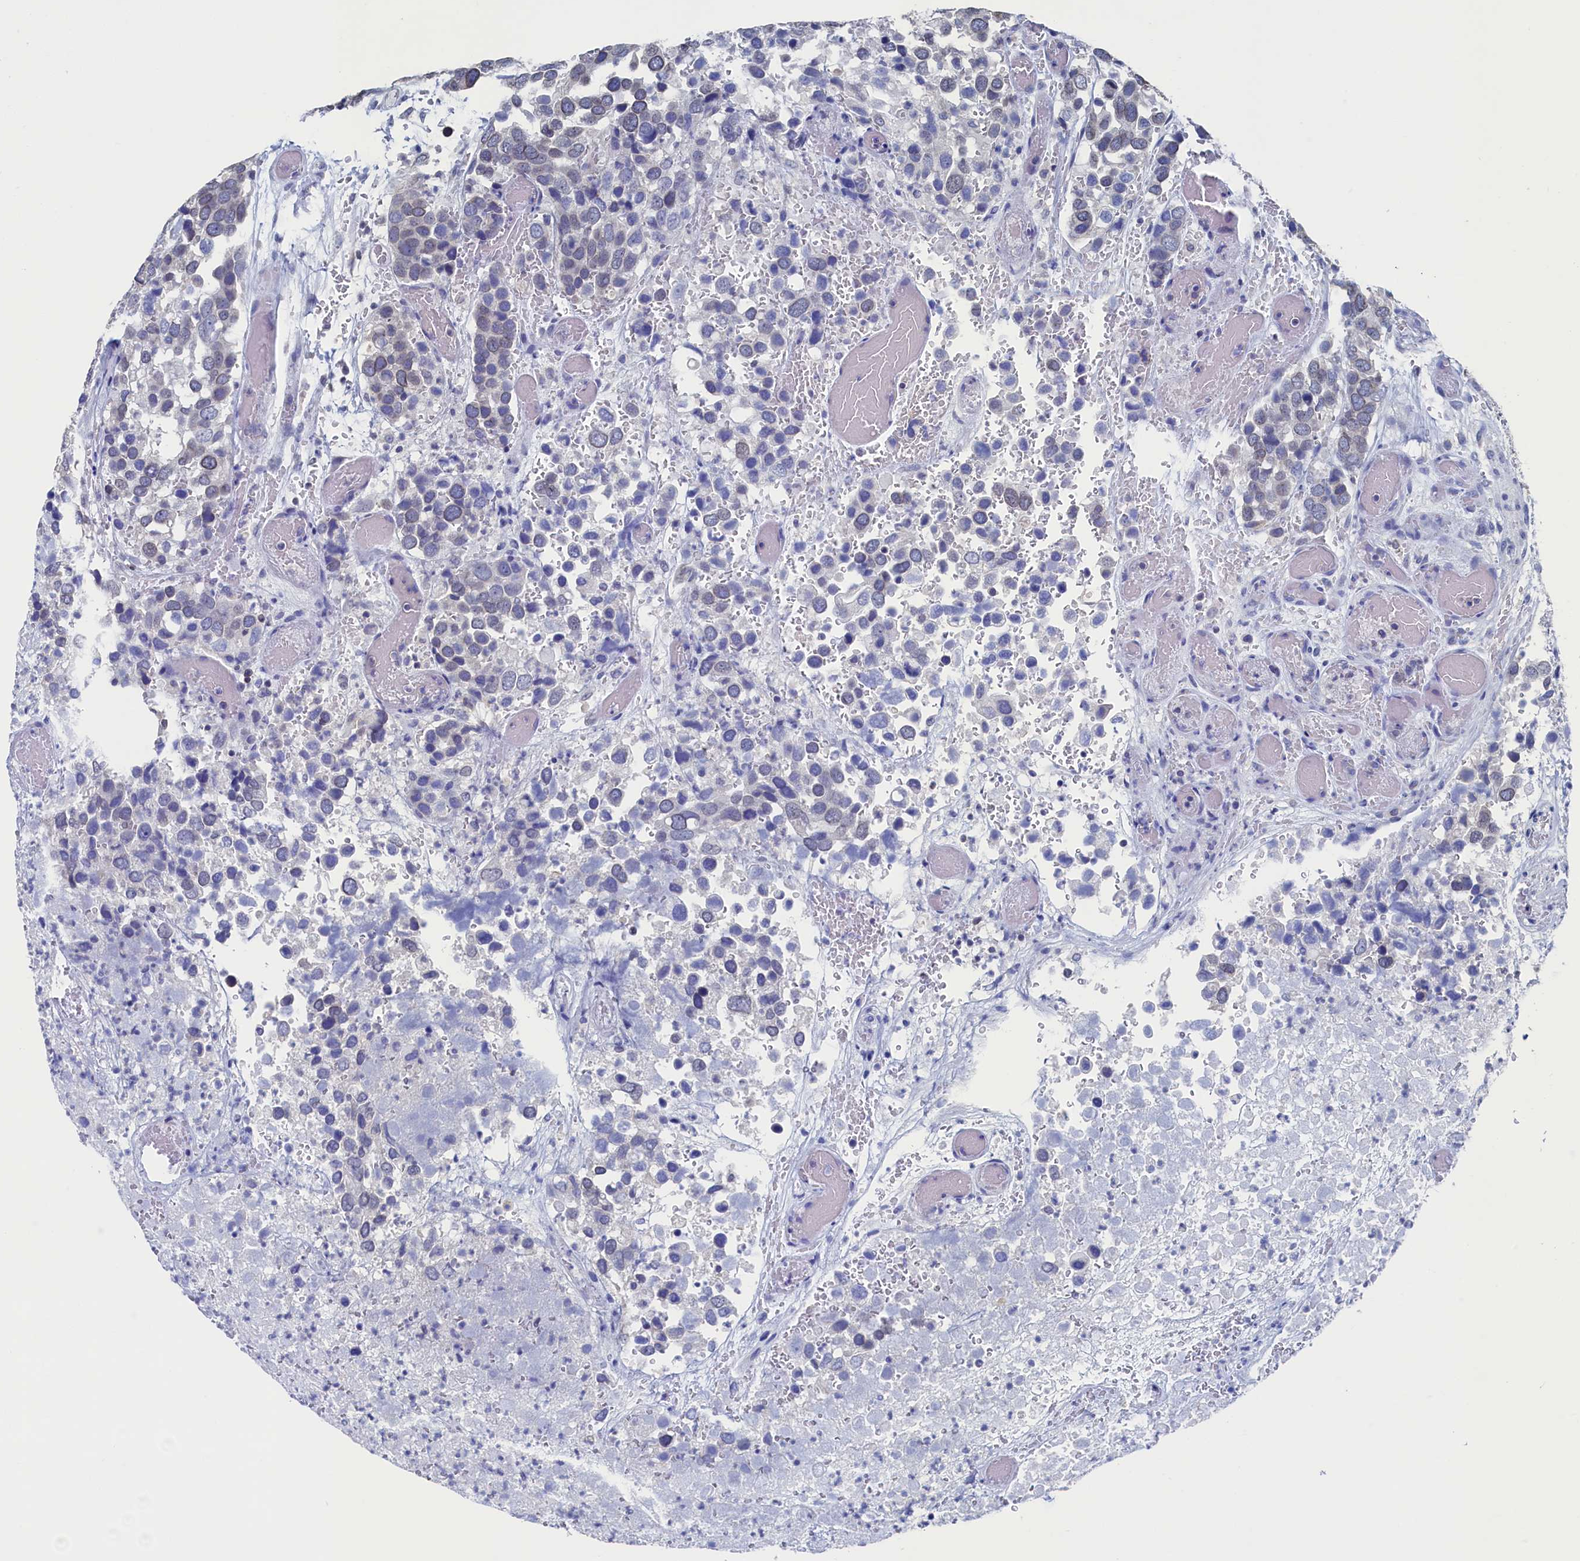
{"staining": {"intensity": "negative", "quantity": "none", "location": "none"}, "tissue": "breast cancer", "cell_type": "Tumor cells", "image_type": "cancer", "snomed": [{"axis": "morphology", "description": "Duct carcinoma"}, {"axis": "topography", "description": "Breast"}], "caption": "Tumor cells show no significant staining in intraductal carcinoma (breast).", "gene": "C11orf54", "patient": {"sex": "female", "age": 83}}